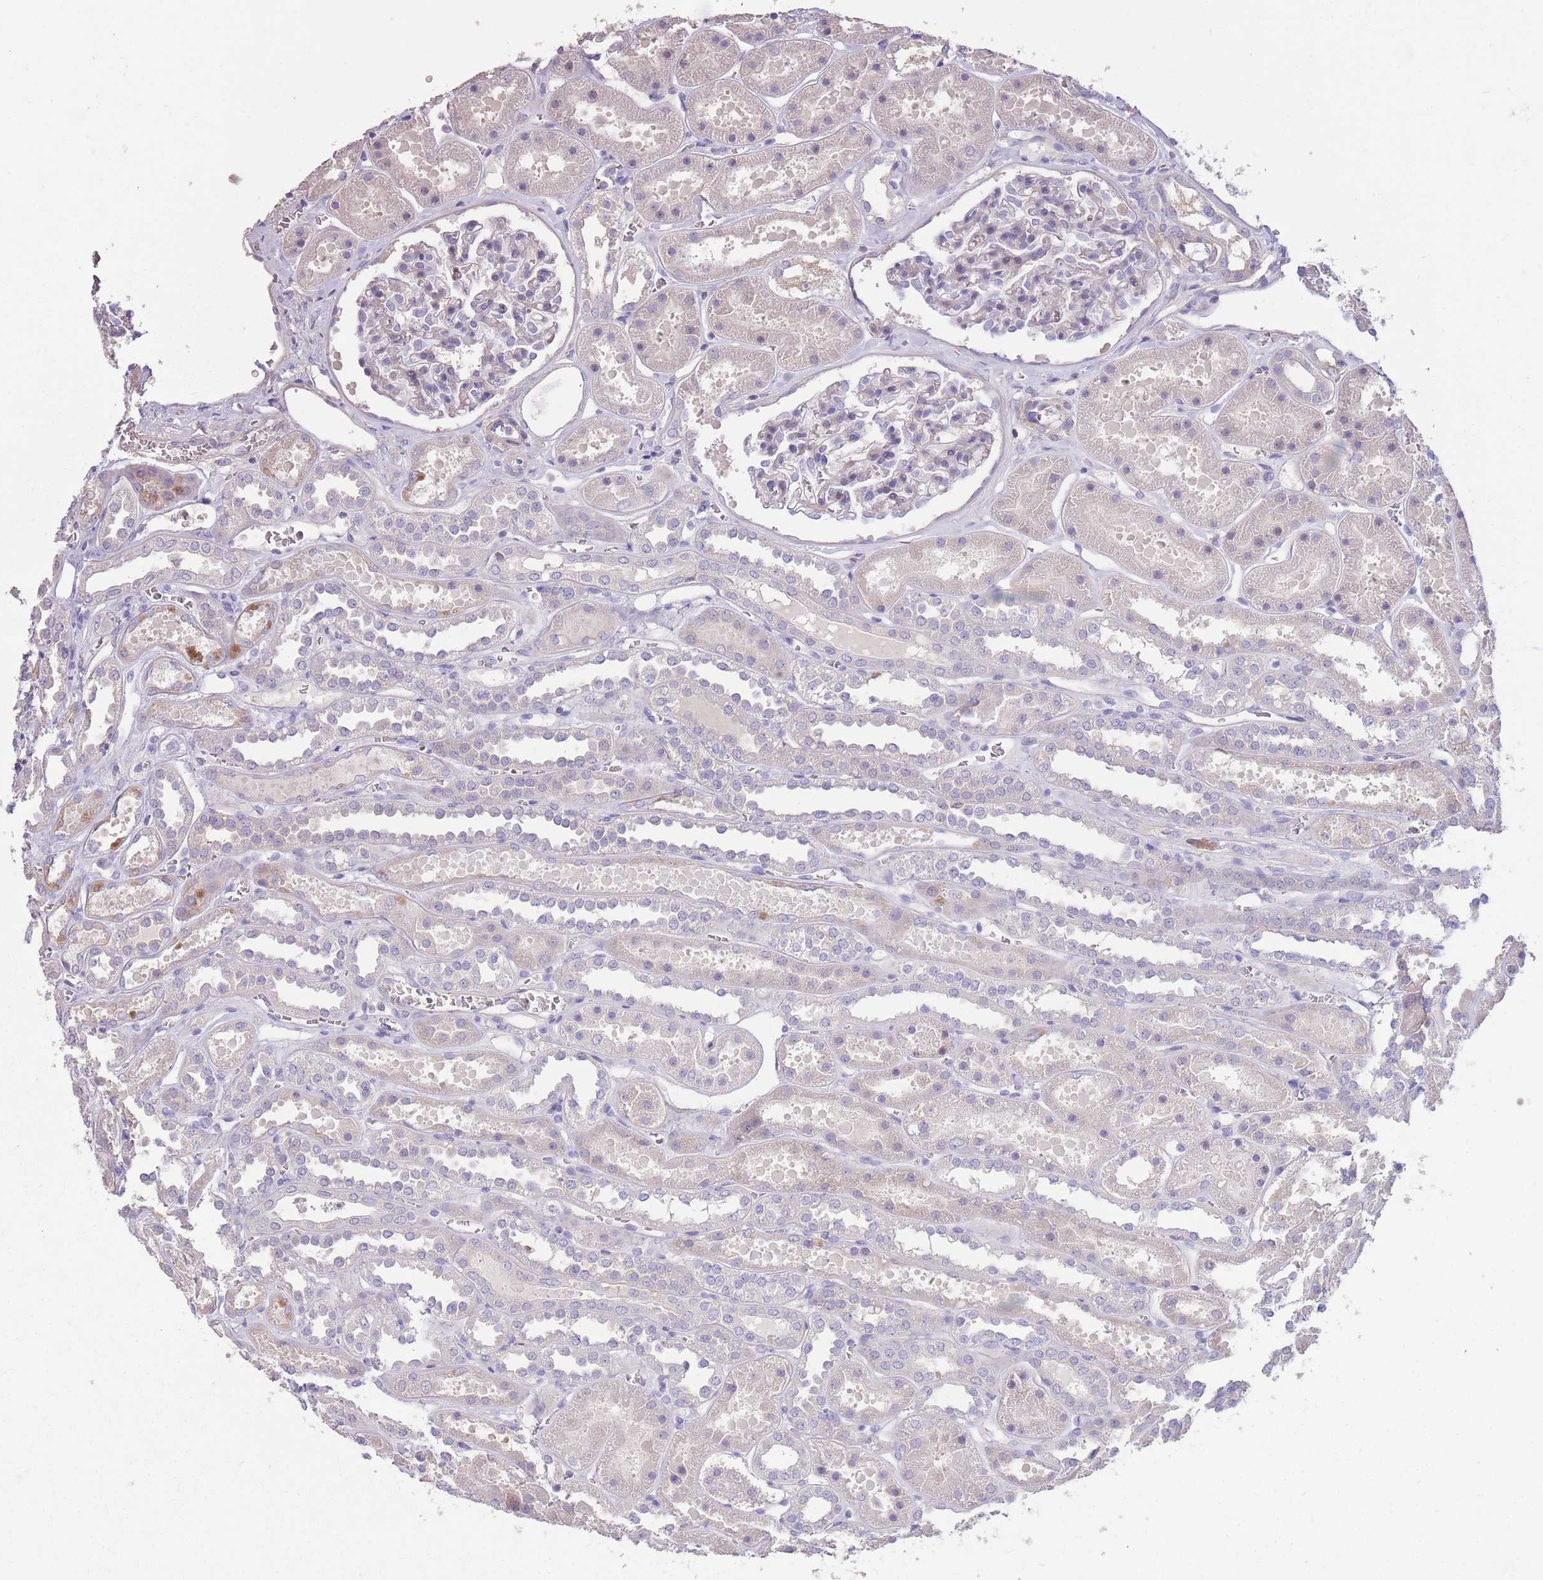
{"staining": {"intensity": "negative", "quantity": "none", "location": "none"}, "tissue": "kidney", "cell_type": "Cells in glomeruli", "image_type": "normal", "snomed": [{"axis": "morphology", "description": "Normal tissue, NOS"}, {"axis": "topography", "description": "Kidney"}], "caption": "This is a photomicrograph of immunohistochemistry staining of unremarkable kidney, which shows no expression in cells in glomeruli. (DAB IHC, high magnification).", "gene": "RSPH10B2", "patient": {"sex": "female", "age": 41}}